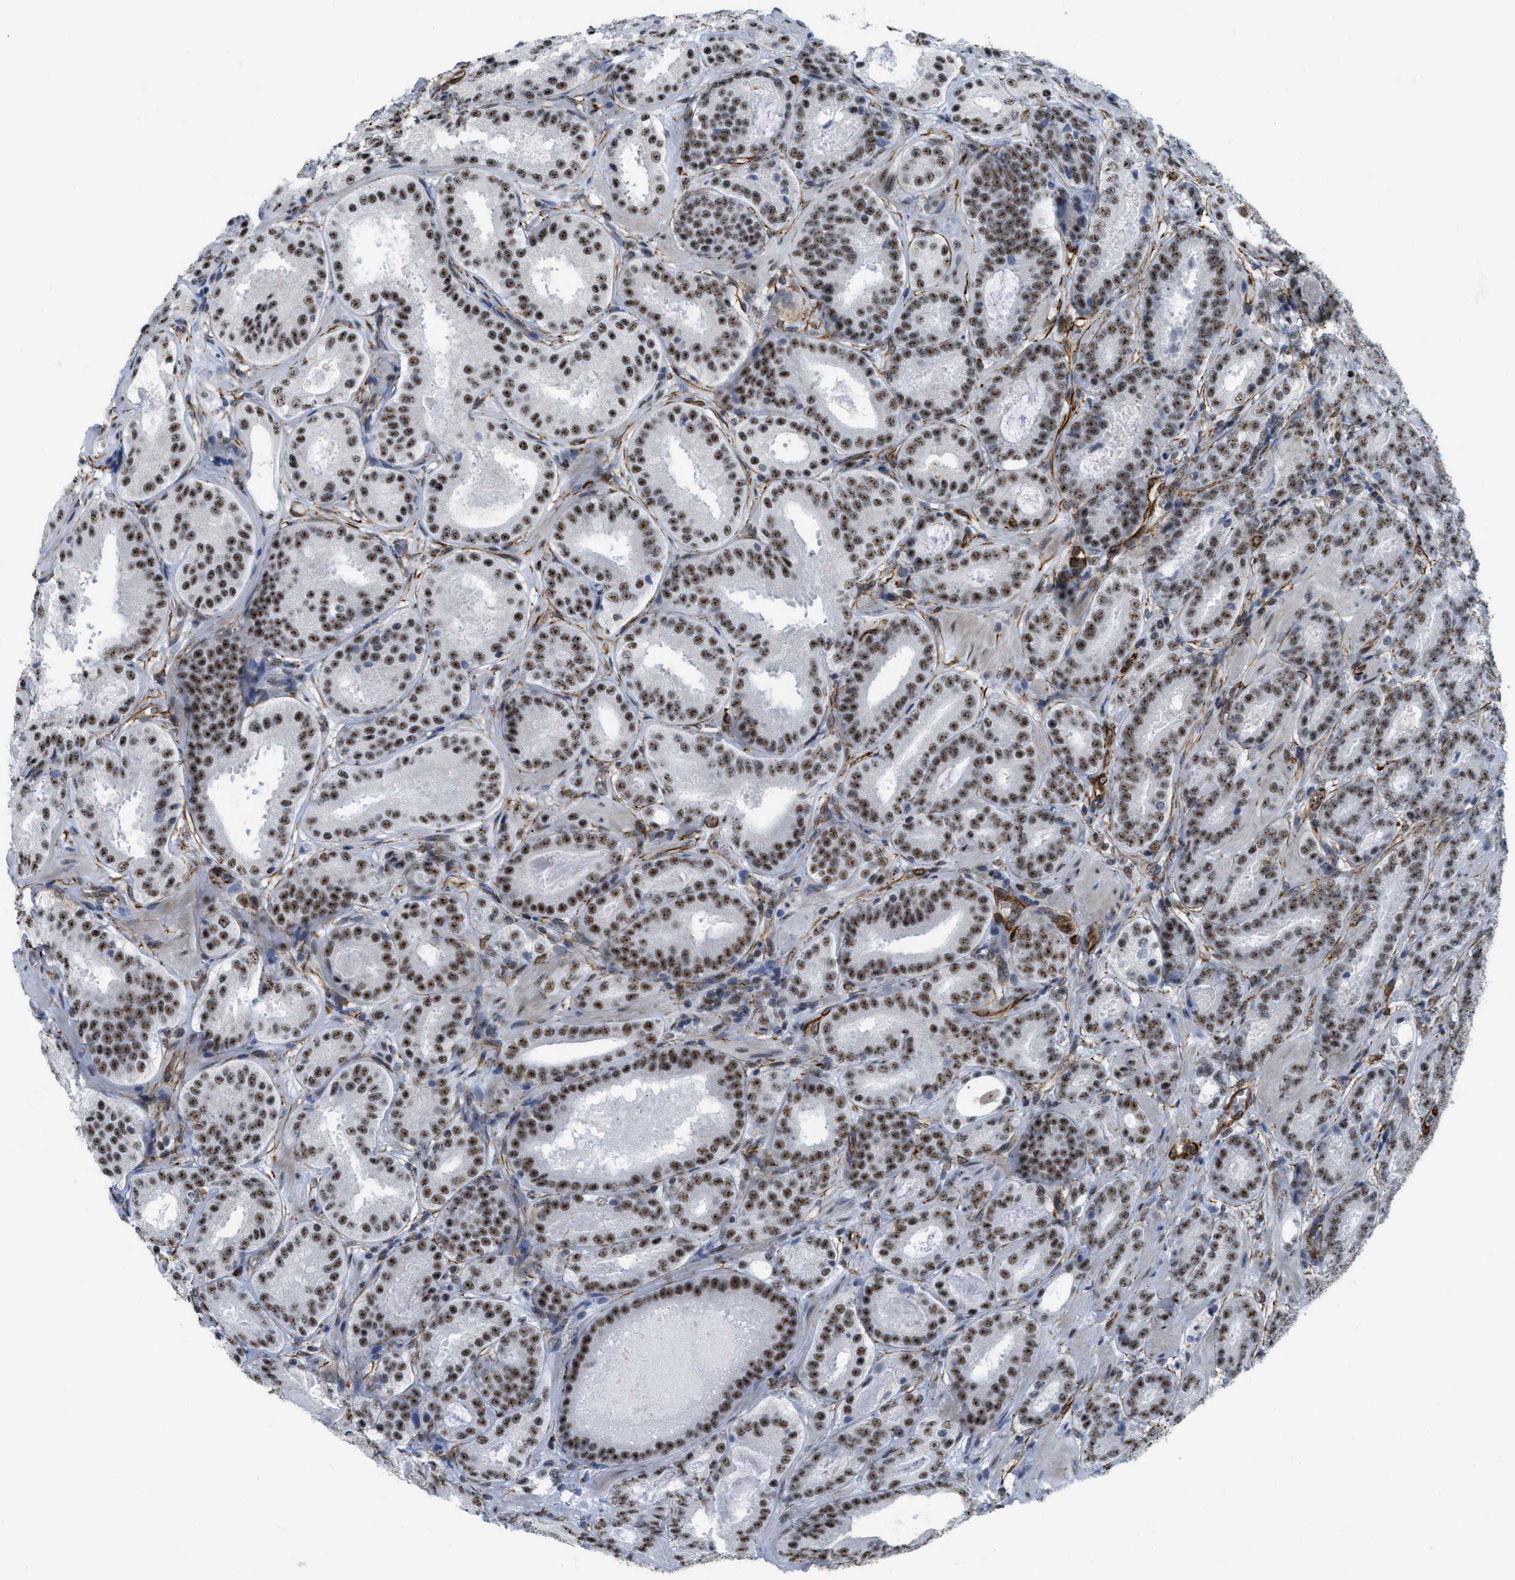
{"staining": {"intensity": "moderate", "quantity": ">75%", "location": "nuclear"}, "tissue": "prostate cancer", "cell_type": "Tumor cells", "image_type": "cancer", "snomed": [{"axis": "morphology", "description": "Adenocarcinoma, Low grade"}, {"axis": "topography", "description": "Prostate"}], "caption": "Tumor cells display medium levels of moderate nuclear staining in about >75% of cells in low-grade adenocarcinoma (prostate). Nuclei are stained in blue.", "gene": "LRRC8B", "patient": {"sex": "male", "age": 69}}